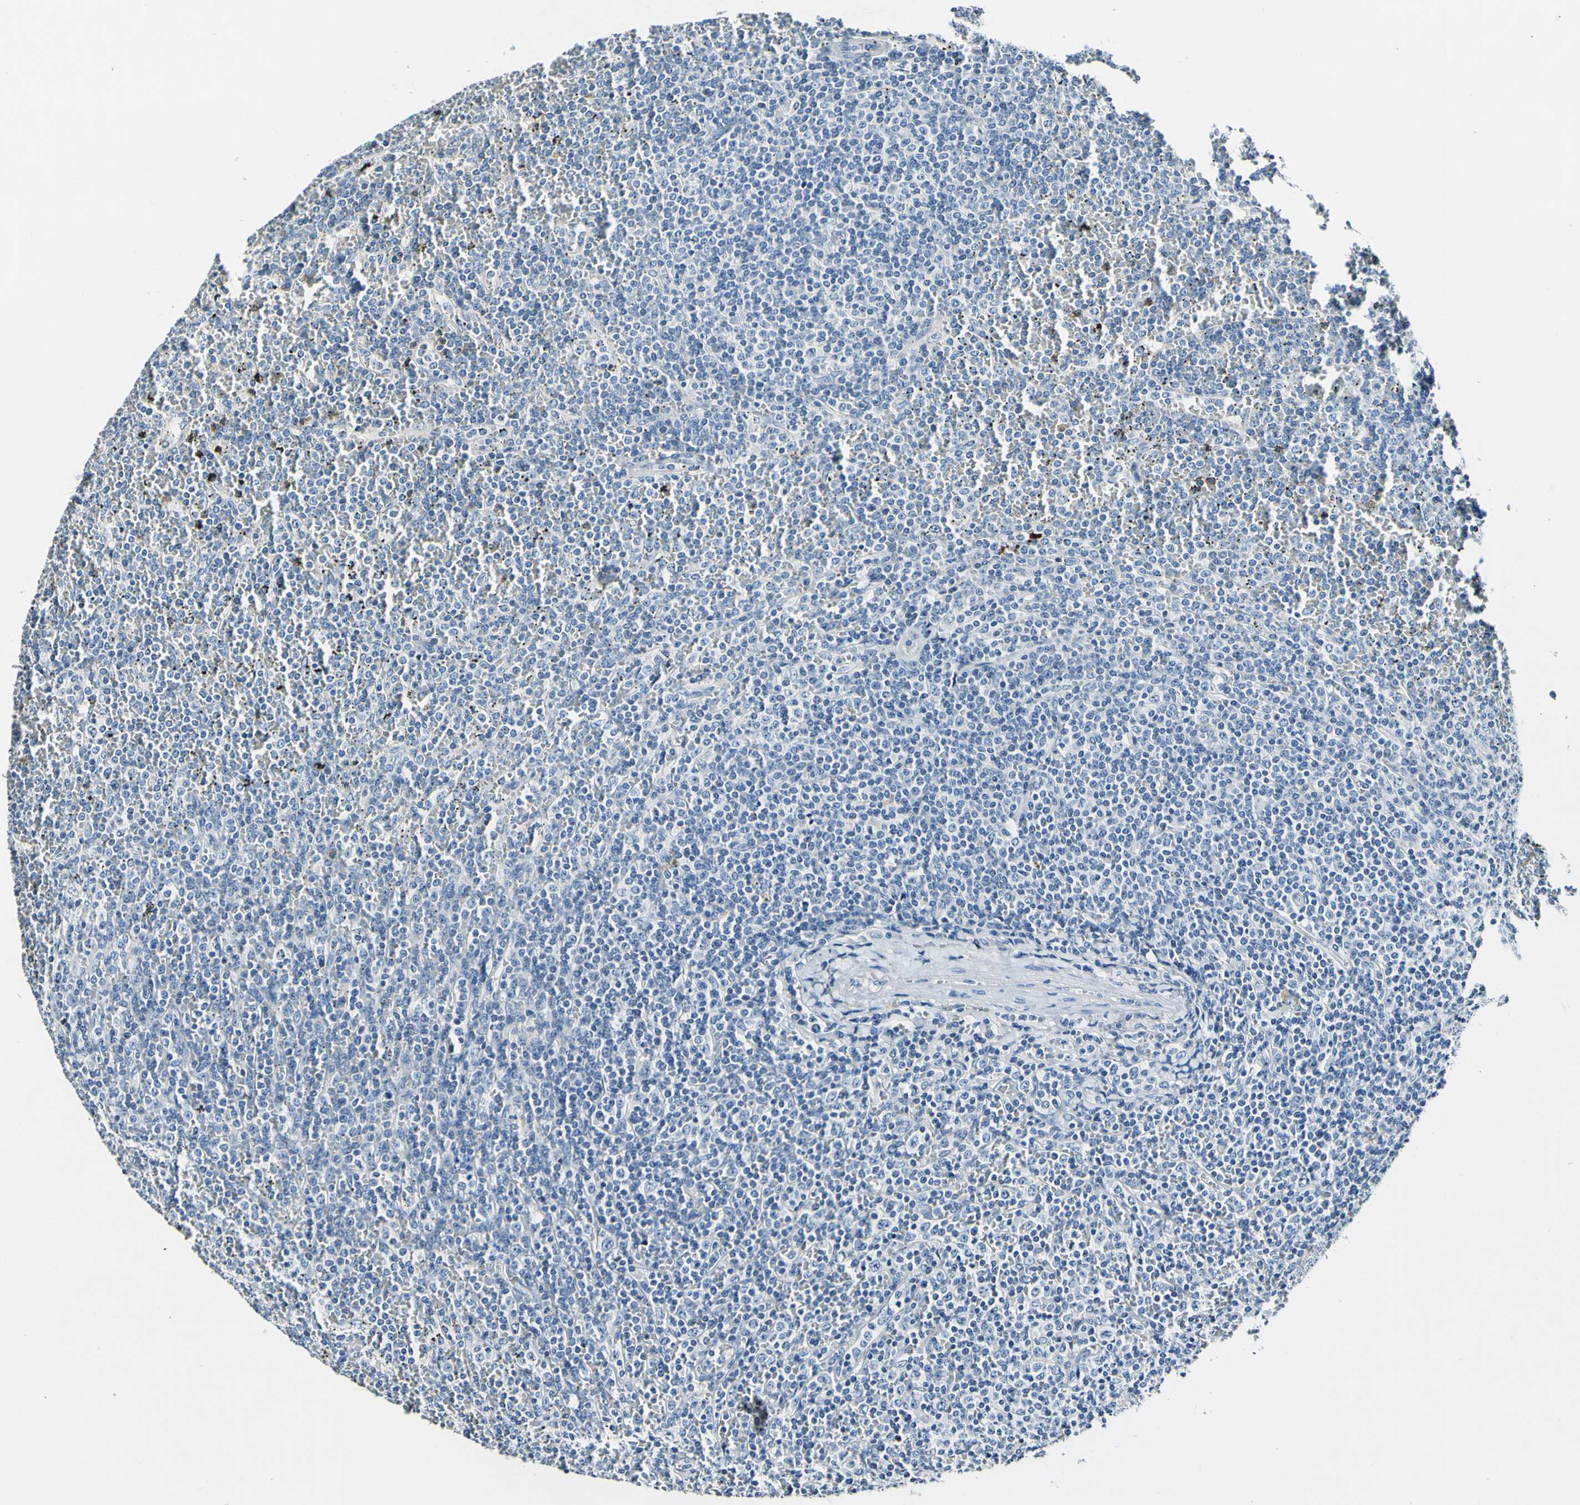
{"staining": {"intensity": "negative", "quantity": "none", "location": "none"}, "tissue": "lymphoma", "cell_type": "Tumor cells", "image_type": "cancer", "snomed": [{"axis": "morphology", "description": "Malignant lymphoma, non-Hodgkin's type, Low grade"}, {"axis": "topography", "description": "Spleen"}], "caption": "Immunohistochemical staining of lymphoma displays no significant positivity in tumor cells.", "gene": "COL6A3", "patient": {"sex": "female", "age": 19}}